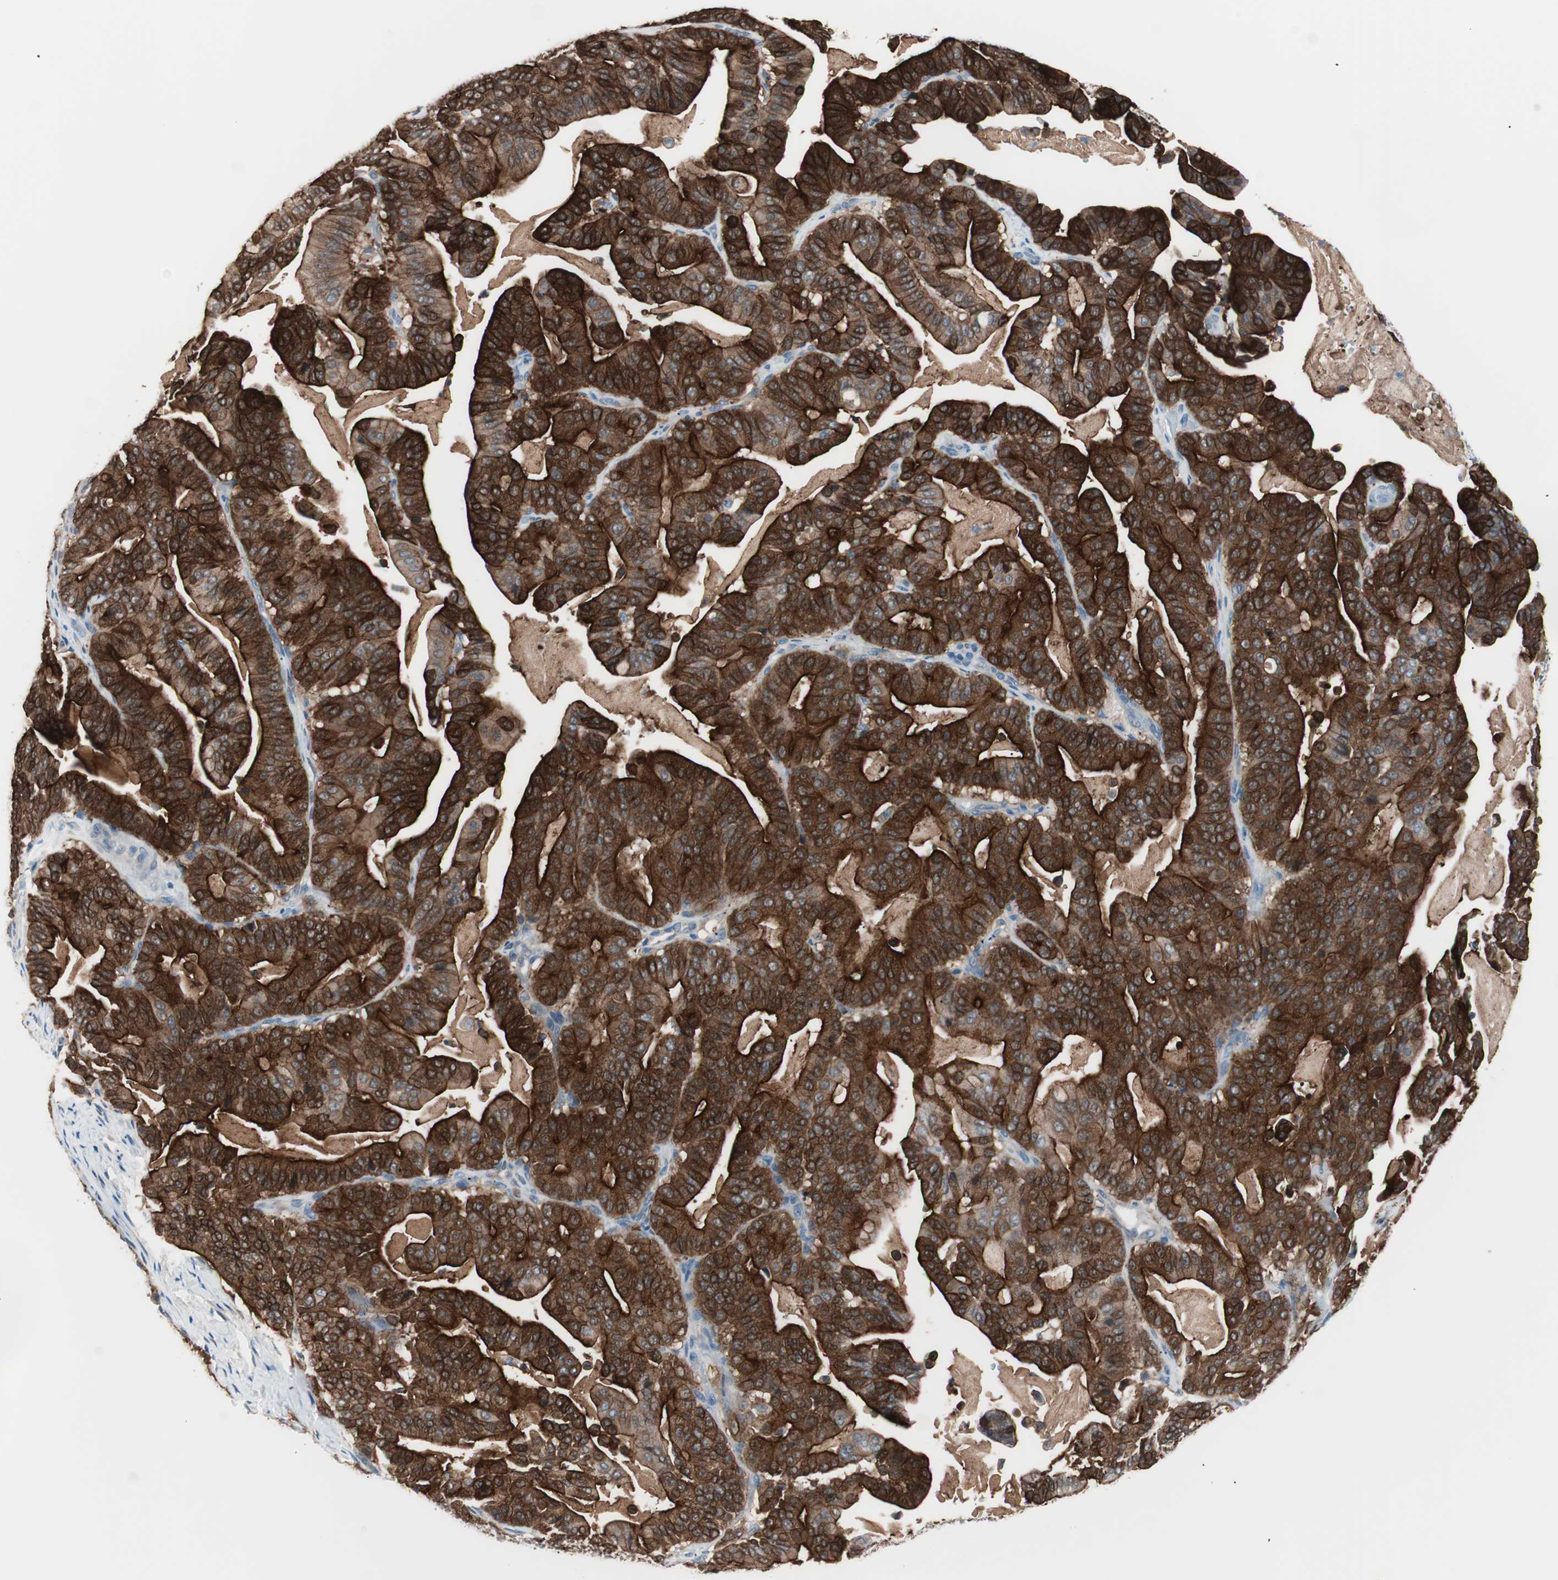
{"staining": {"intensity": "strong", "quantity": ">75%", "location": "cytoplasmic/membranous"}, "tissue": "pancreatic cancer", "cell_type": "Tumor cells", "image_type": "cancer", "snomed": [{"axis": "morphology", "description": "Adenocarcinoma, NOS"}, {"axis": "topography", "description": "Pancreas"}], "caption": "Immunohistochemistry (IHC) micrograph of pancreatic cancer stained for a protein (brown), which displays high levels of strong cytoplasmic/membranous positivity in approximately >75% of tumor cells.", "gene": "VIL1", "patient": {"sex": "male", "age": 63}}